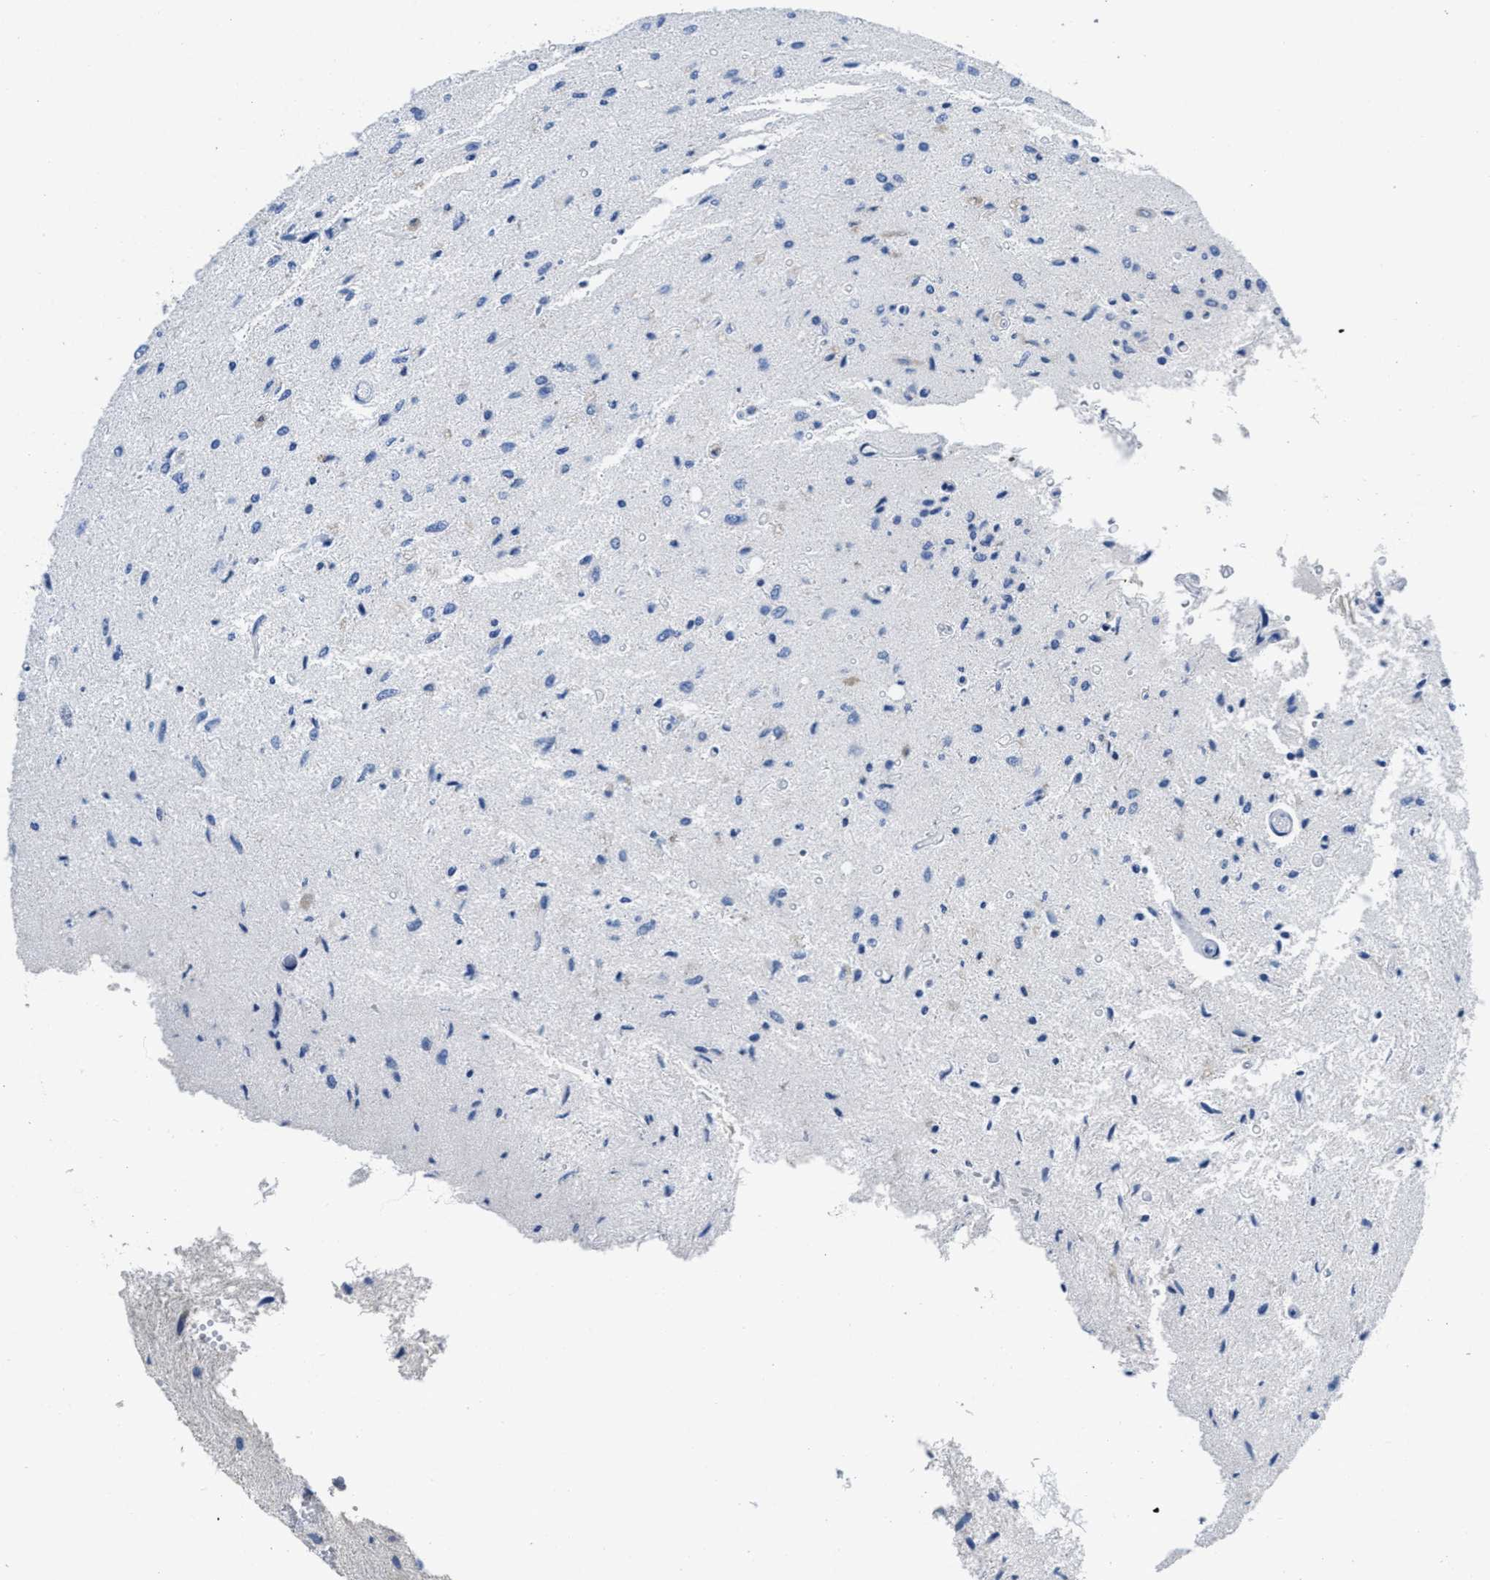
{"staining": {"intensity": "negative", "quantity": "none", "location": "none"}, "tissue": "glioma", "cell_type": "Tumor cells", "image_type": "cancer", "snomed": [{"axis": "morphology", "description": "Glioma, malignant, Low grade"}, {"axis": "topography", "description": "Brain"}], "caption": "There is no significant positivity in tumor cells of malignant glioma (low-grade).", "gene": "CA9", "patient": {"sex": "male", "age": 77}}